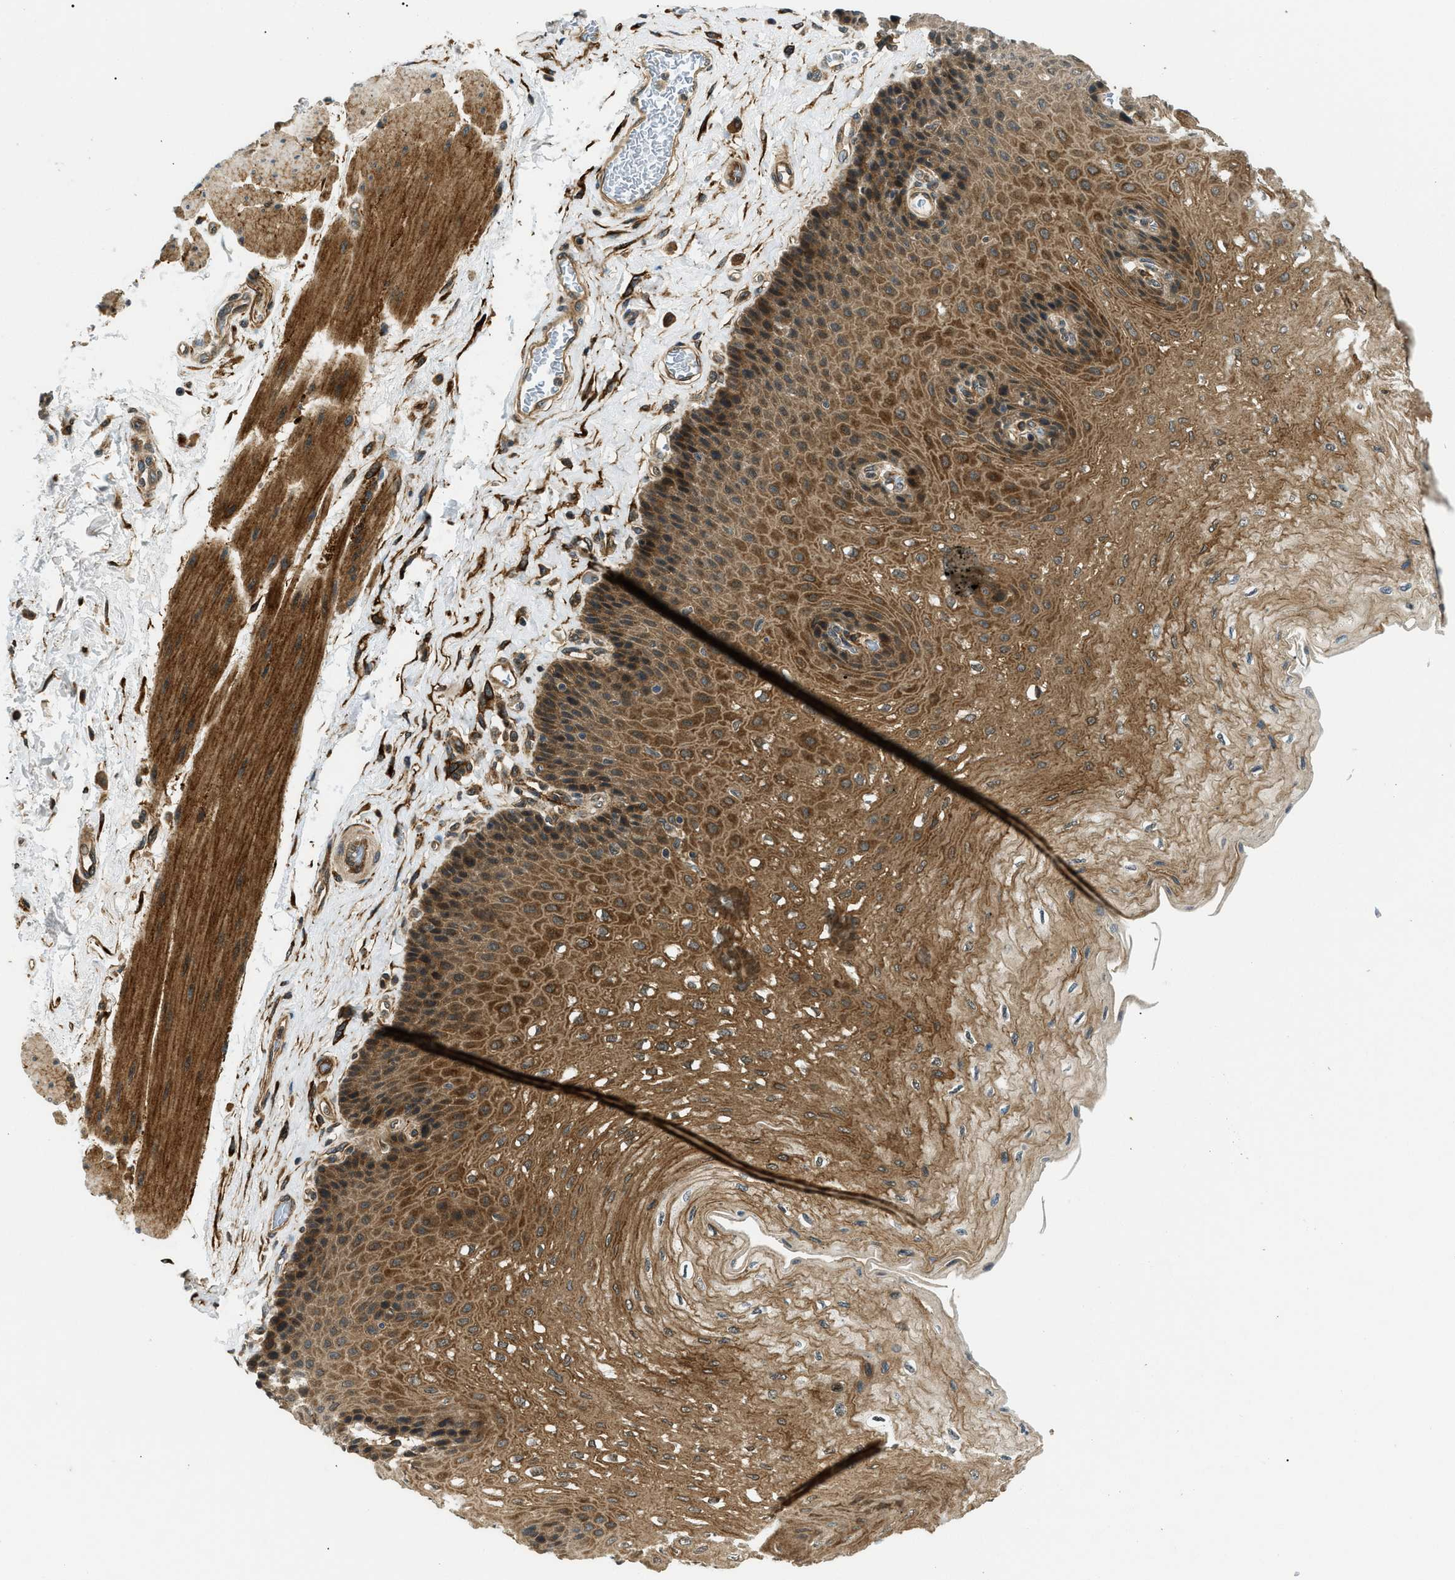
{"staining": {"intensity": "moderate", "quantity": ">75%", "location": "cytoplasmic/membranous,nuclear"}, "tissue": "esophagus", "cell_type": "Squamous epithelial cells", "image_type": "normal", "snomed": [{"axis": "morphology", "description": "Normal tissue, NOS"}, {"axis": "topography", "description": "Esophagus"}], "caption": "This micrograph exhibits IHC staining of unremarkable esophagus, with medium moderate cytoplasmic/membranous,nuclear staining in about >75% of squamous epithelial cells.", "gene": "ATP6AP1", "patient": {"sex": "female", "age": 72}}